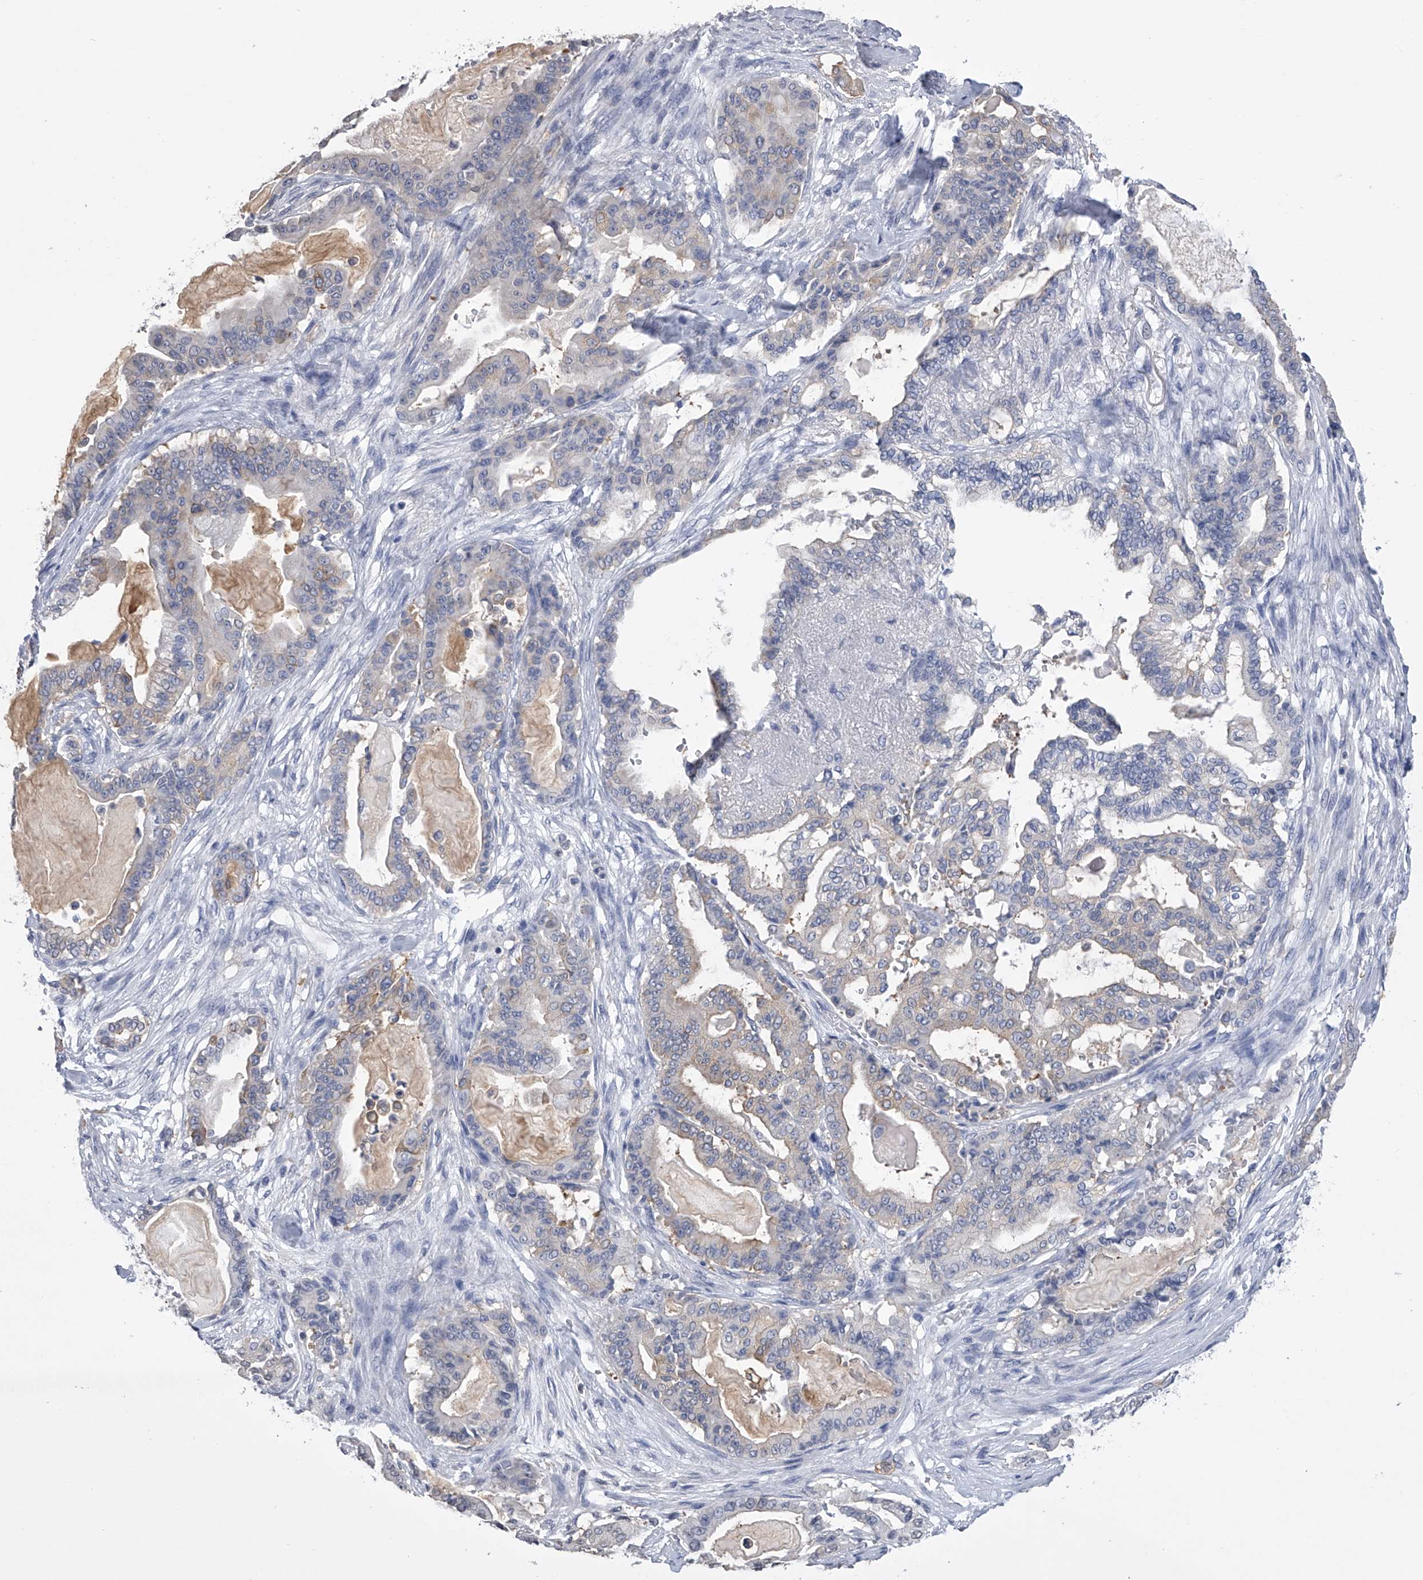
{"staining": {"intensity": "weak", "quantity": "<25%", "location": "cytoplasmic/membranous"}, "tissue": "pancreatic cancer", "cell_type": "Tumor cells", "image_type": "cancer", "snomed": [{"axis": "morphology", "description": "Adenocarcinoma, NOS"}, {"axis": "topography", "description": "Pancreas"}], "caption": "A high-resolution image shows immunohistochemistry staining of pancreatic cancer, which demonstrates no significant expression in tumor cells.", "gene": "TASP1", "patient": {"sex": "male", "age": 63}}